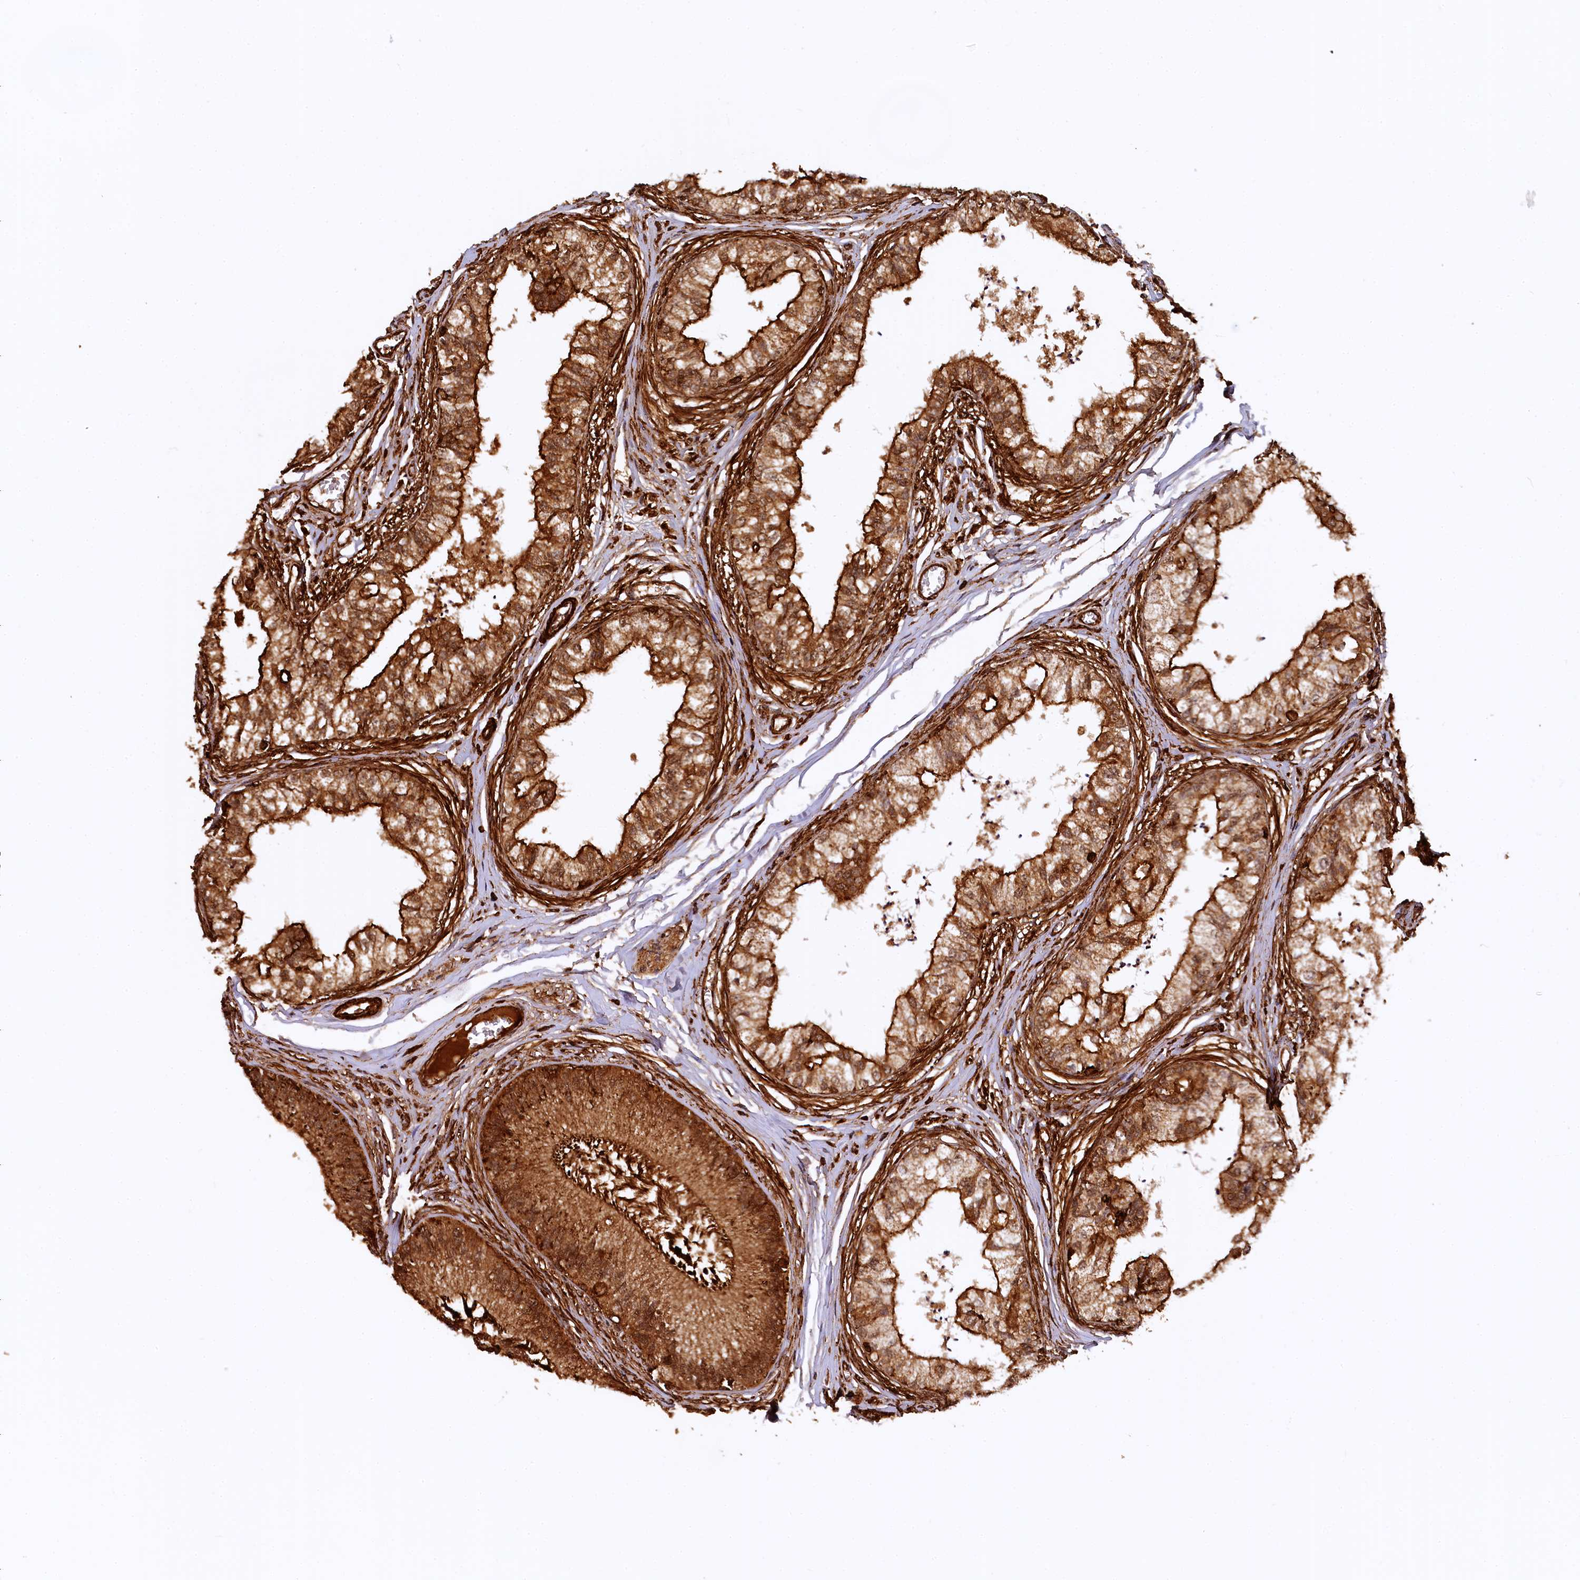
{"staining": {"intensity": "strong", "quantity": ">75%", "location": "cytoplasmic/membranous"}, "tissue": "epididymis", "cell_type": "Glandular cells", "image_type": "normal", "snomed": [{"axis": "morphology", "description": "Normal tissue, NOS"}, {"axis": "topography", "description": "Epididymis"}], "caption": "DAB immunohistochemical staining of normal epididymis demonstrates strong cytoplasmic/membranous protein positivity in about >75% of glandular cells.", "gene": "STUB1", "patient": {"sex": "male", "age": 79}}